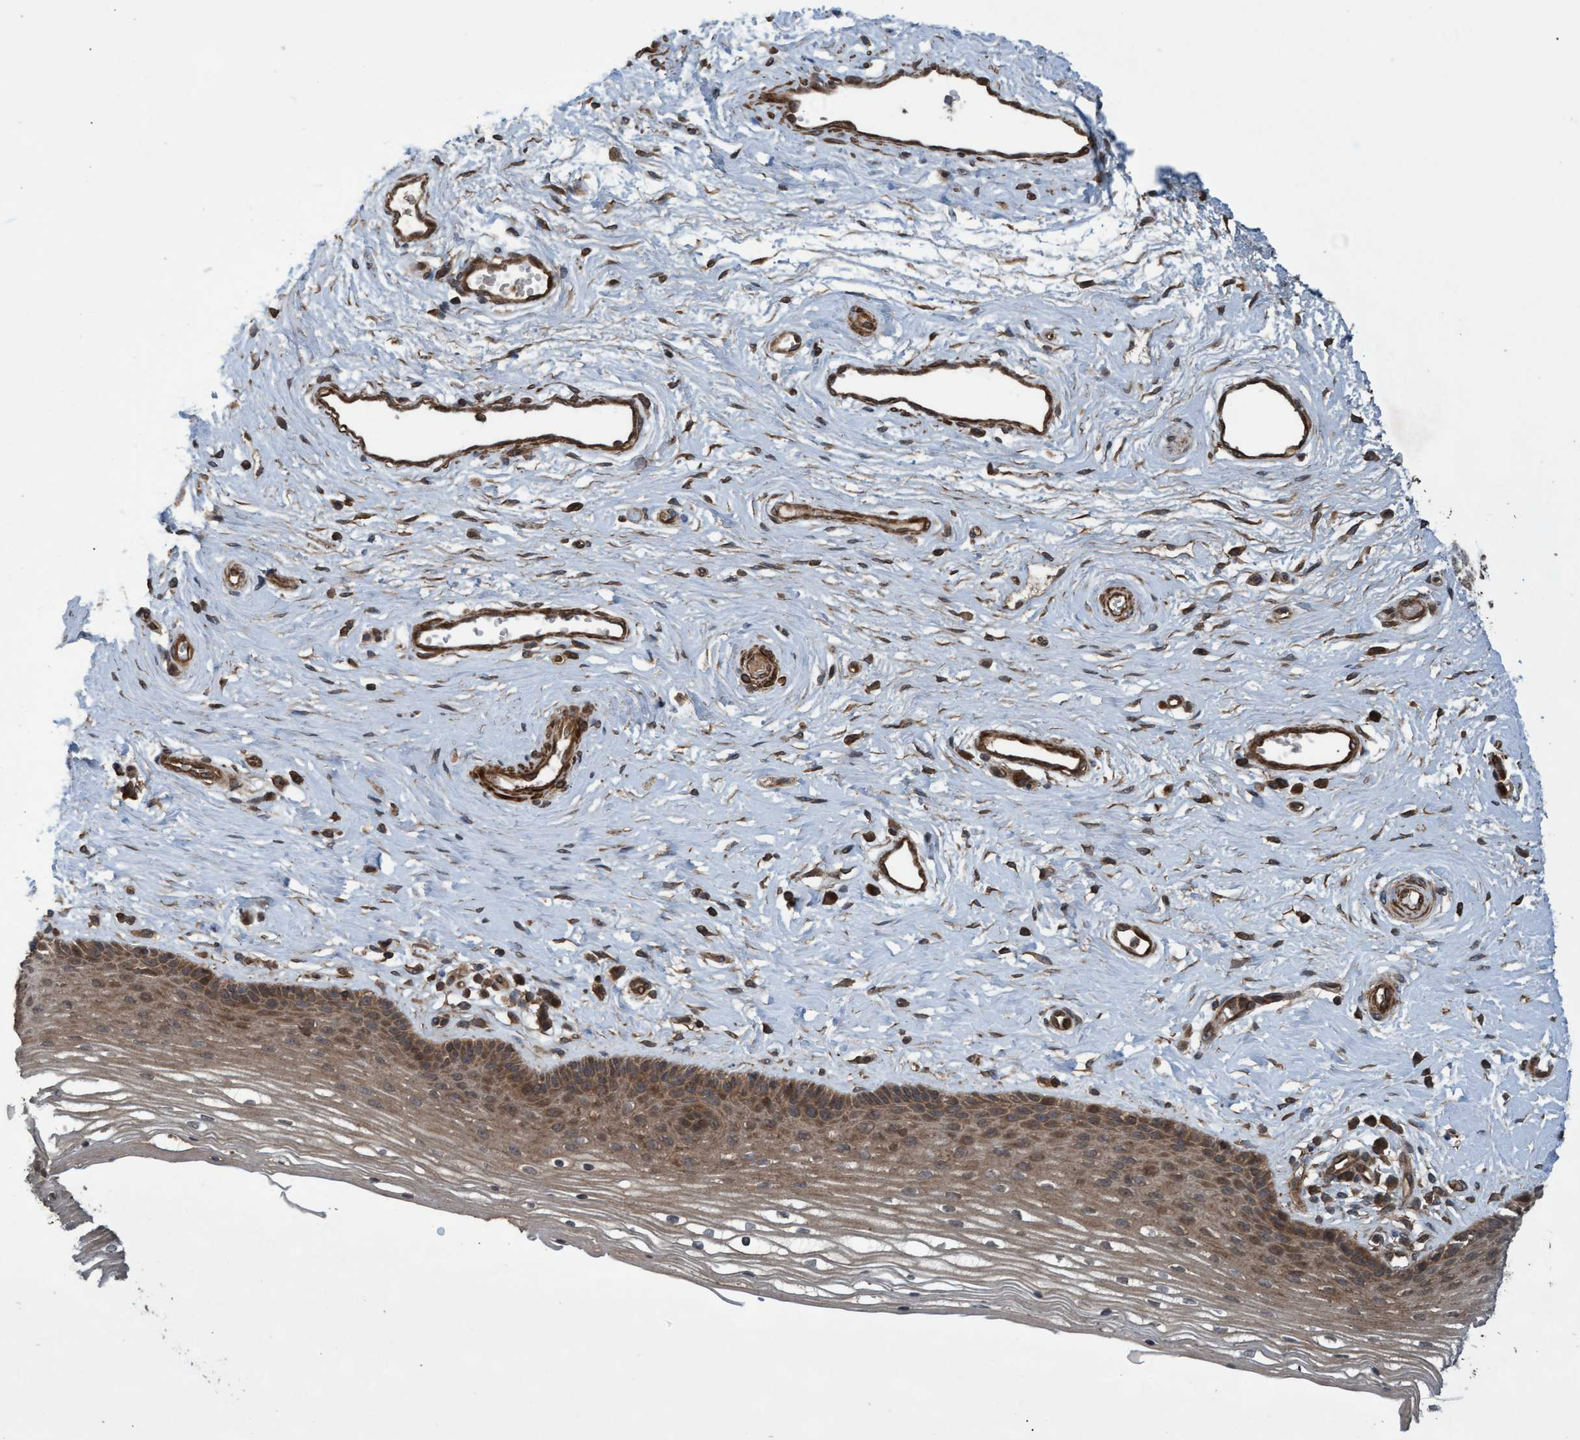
{"staining": {"intensity": "moderate", "quantity": ">75%", "location": "cytoplasmic/membranous"}, "tissue": "vagina", "cell_type": "Squamous epithelial cells", "image_type": "normal", "snomed": [{"axis": "morphology", "description": "Normal tissue, NOS"}, {"axis": "topography", "description": "Vagina"}], "caption": "Vagina stained with DAB IHC reveals medium levels of moderate cytoplasmic/membranous staining in approximately >75% of squamous epithelial cells.", "gene": "GGT6", "patient": {"sex": "female", "age": 46}}